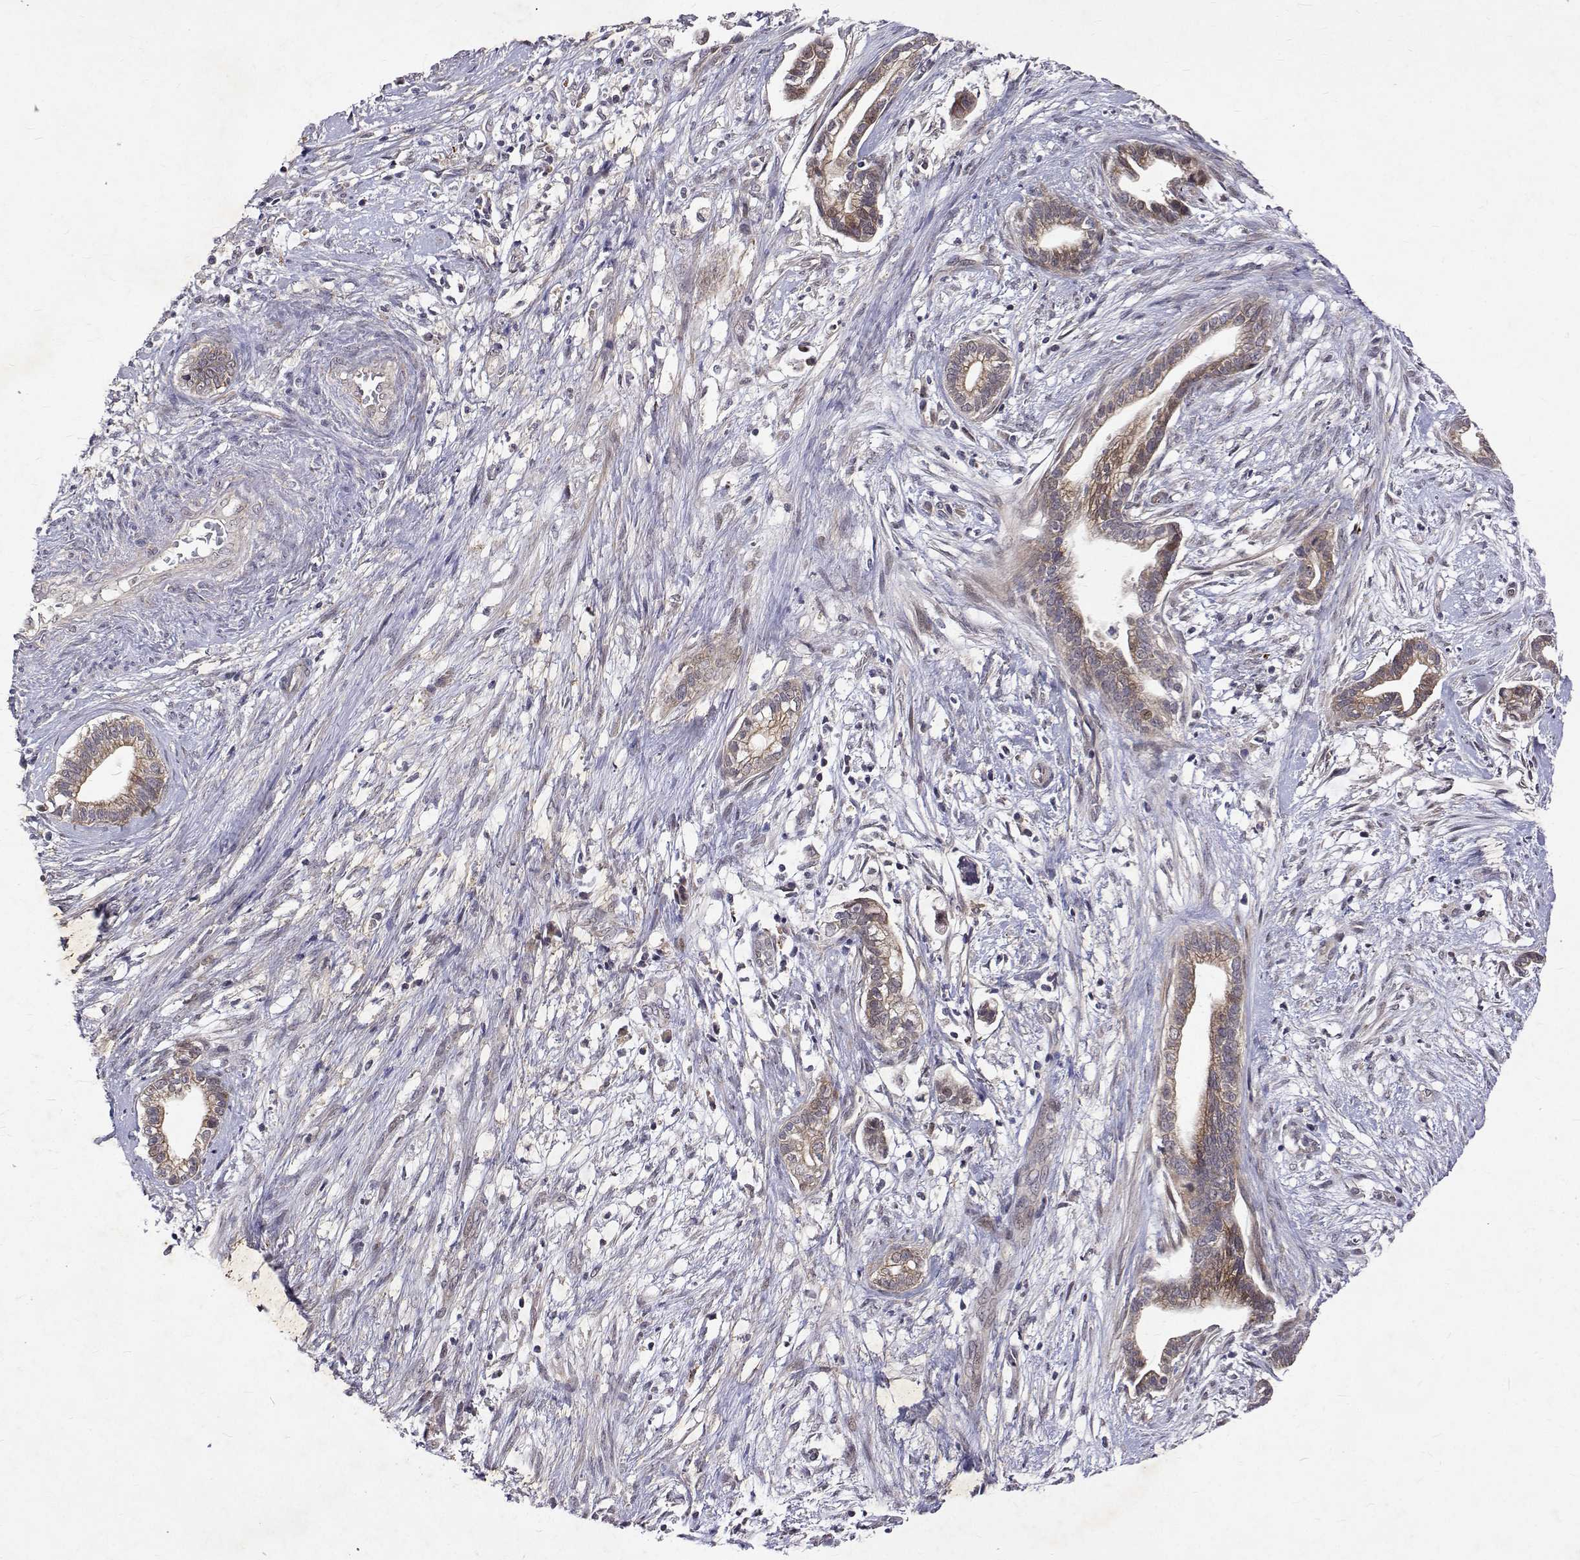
{"staining": {"intensity": "weak", "quantity": ">75%", "location": "cytoplasmic/membranous"}, "tissue": "cervical cancer", "cell_type": "Tumor cells", "image_type": "cancer", "snomed": [{"axis": "morphology", "description": "Adenocarcinoma, NOS"}, {"axis": "topography", "description": "Cervix"}], "caption": "This photomicrograph exhibits IHC staining of cervical adenocarcinoma, with low weak cytoplasmic/membranous expression in about >75% of tumor cells.", "gene": "ALKBH8", "patient": {"sex": "female", "age": 62}}